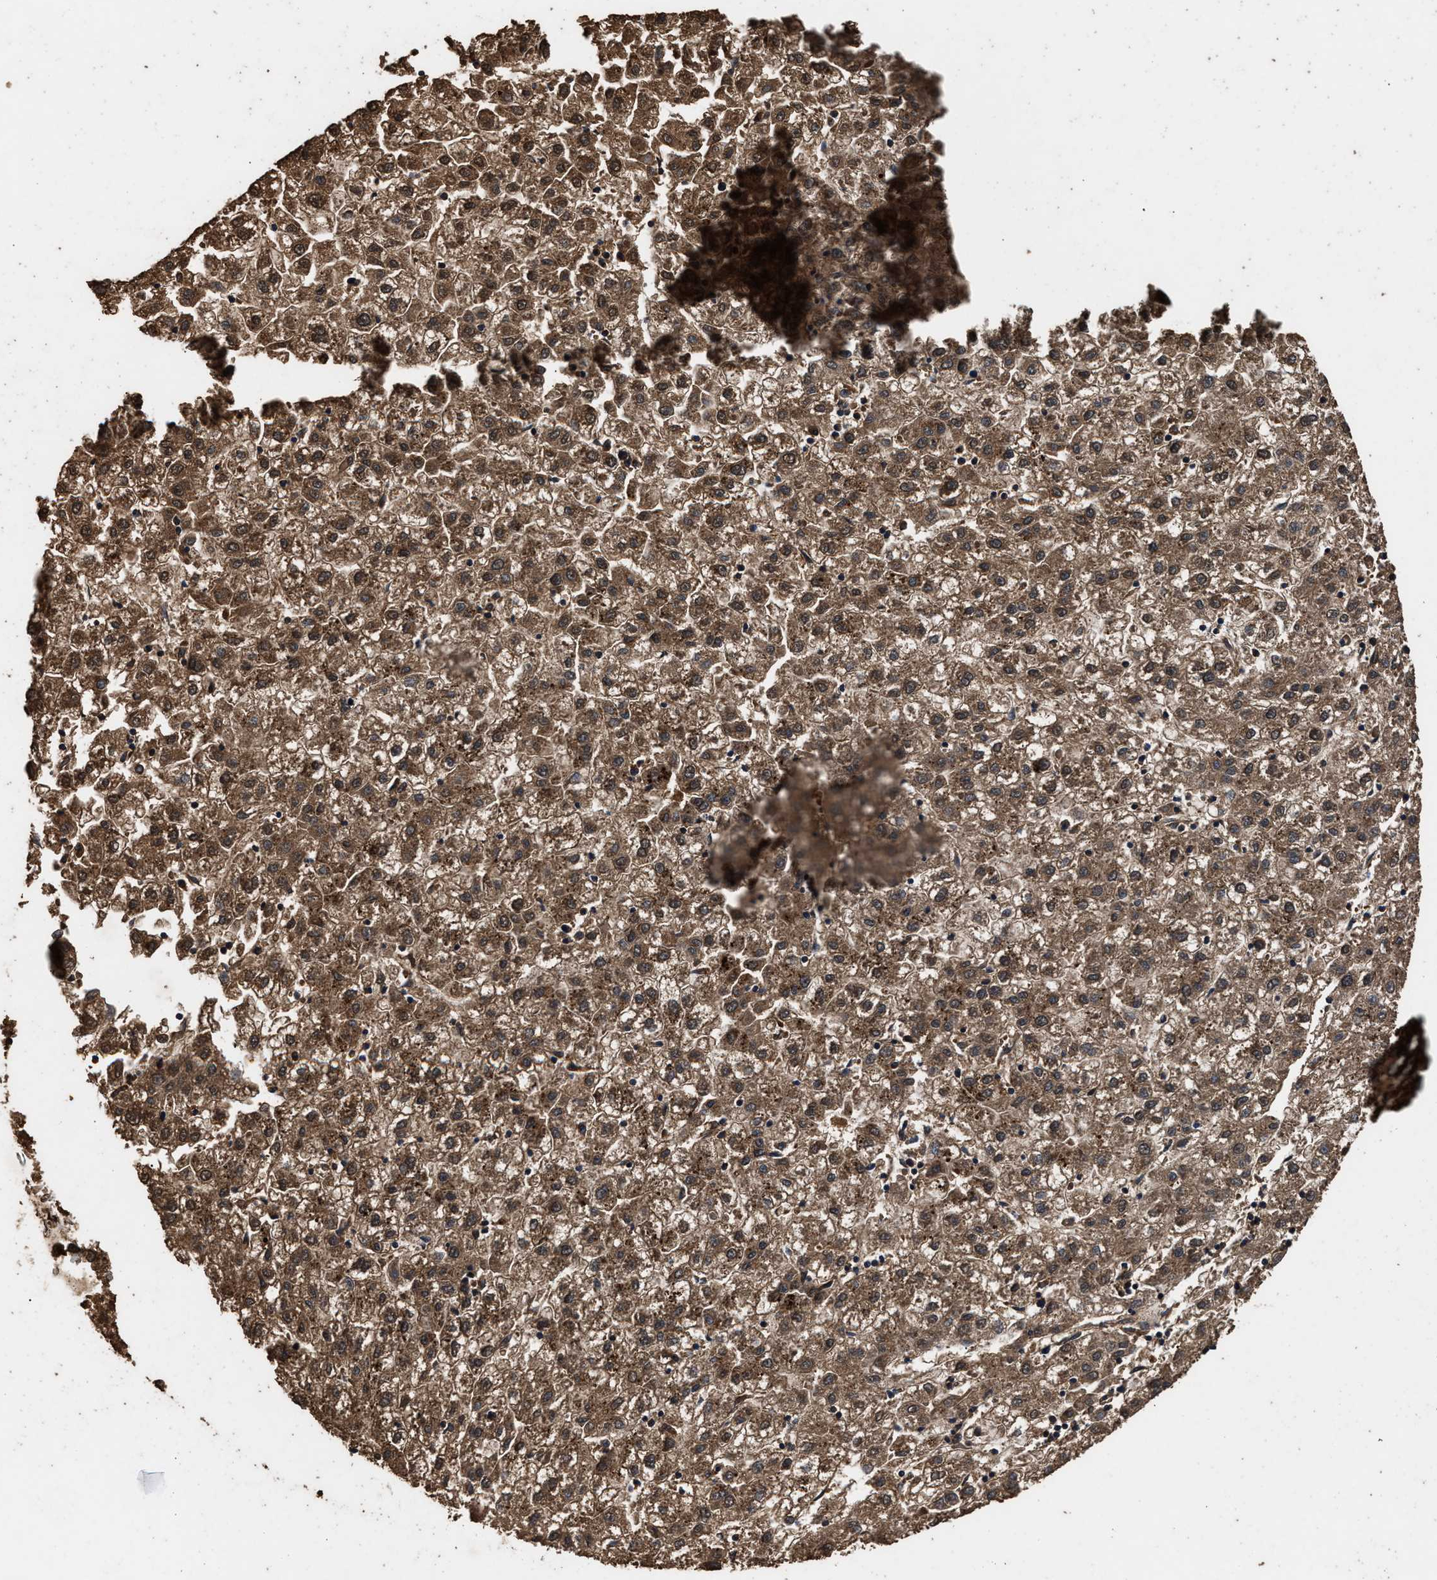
{"staining": {"intensity": "moderate", "quantity": ">75%", "location": "cytoplasmic/membranous"}, "tissue": "liver cancer", "cell_type": "Tumor cells", "image_type": "cancer", "snomed": [{"axis": "morphology", "description": "Carcinoma, Hepatocellular, NOS"}, {"axis": "topography", "description": "Liver"}], "caption": "A histopathology image of liver cancer stained for a protein shows moderate cytoplasmic/membranous brown staining in tumor cells.", "gene": "KYAT1", "patient": {"sex": "male", "age": 72}}